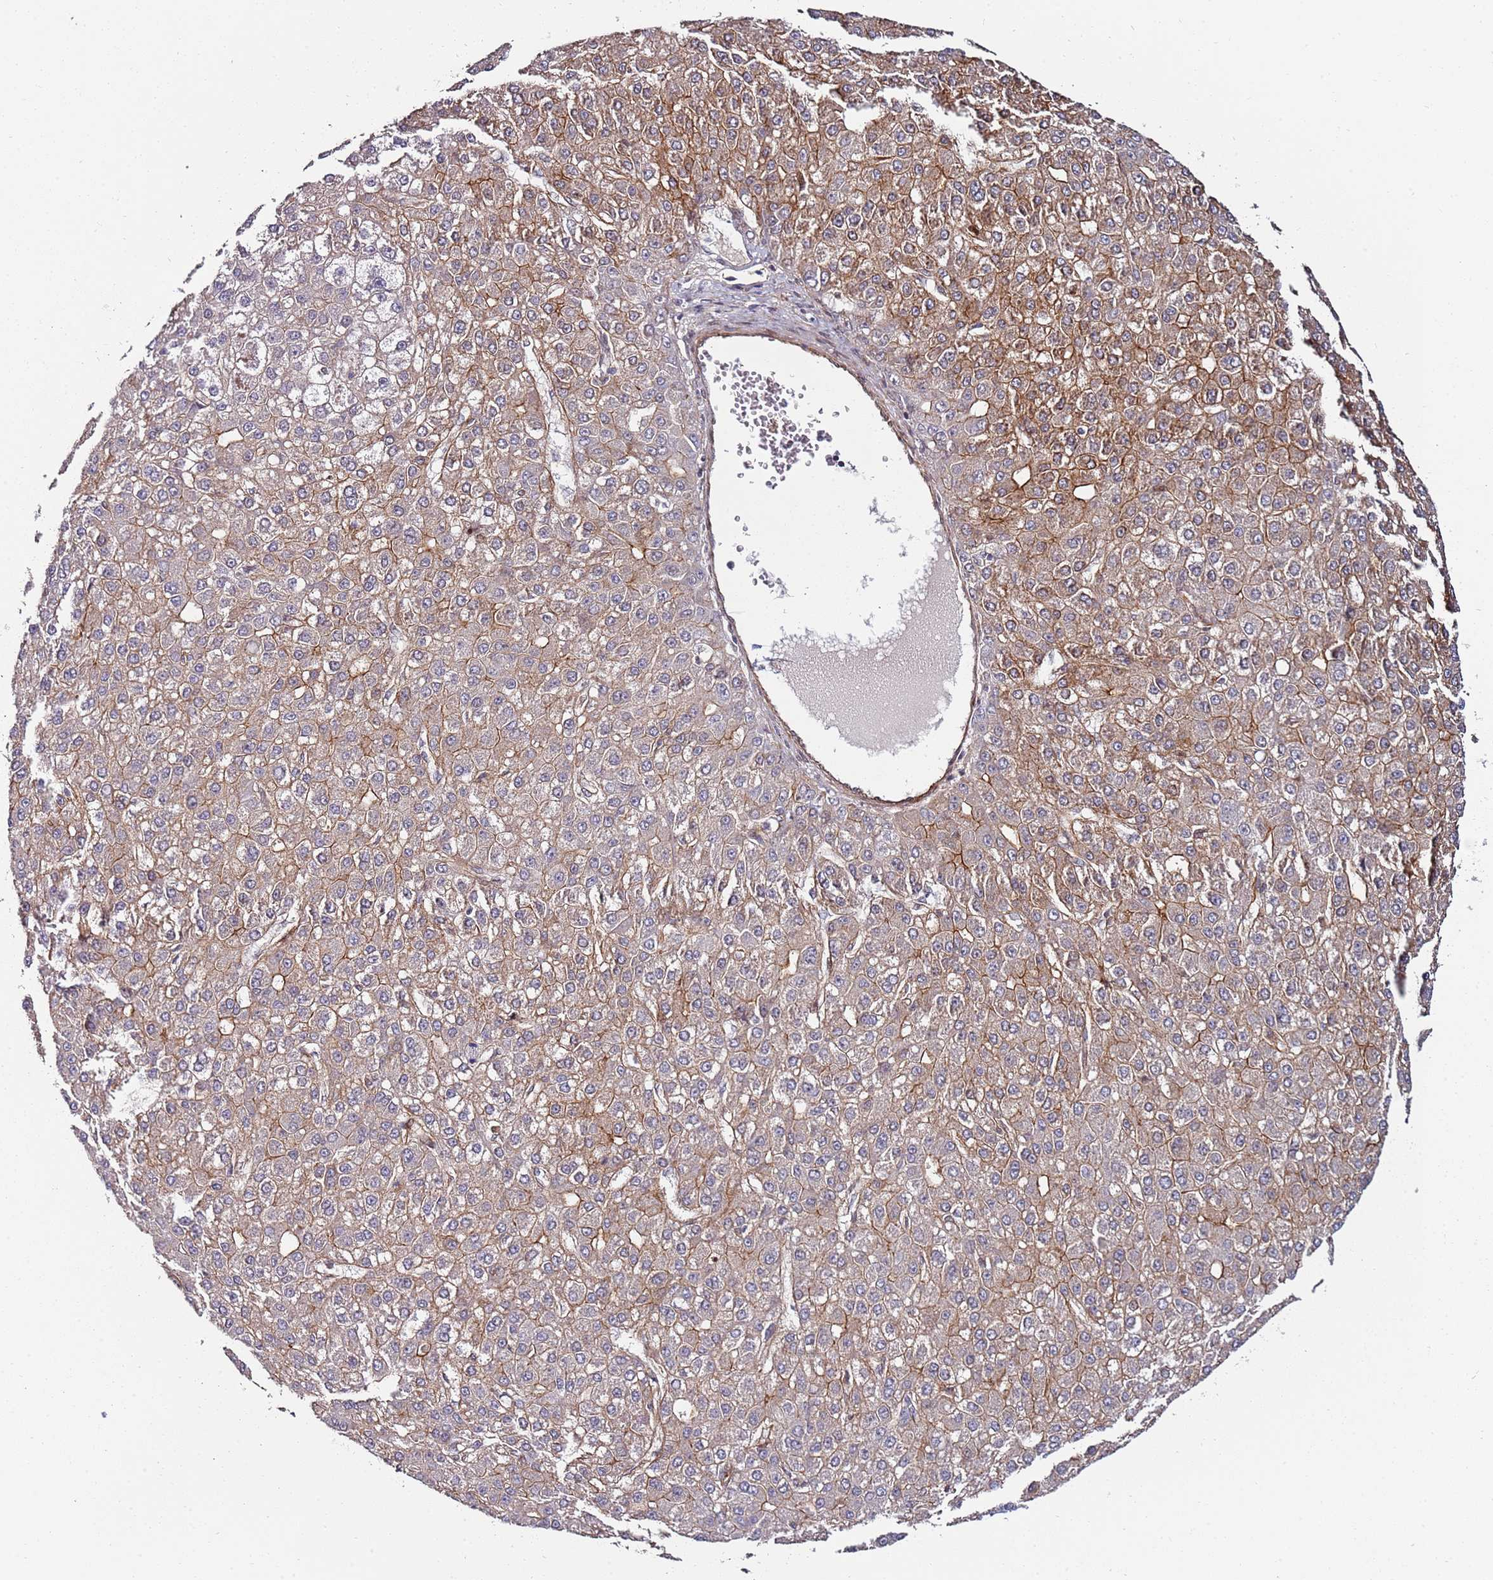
{"staining": {"intensity": "moderate", "quantity": ">75%", "location": "cytoplasmic/membranous"}, "tissue": "liver cancer", "cell_type": "Tumor cells", "image_type": "cancer", "snomed": [{"axis": "morphology", "description": "Carcinoma, Hepatocellular, NOS"}, {"axis": "topography", "description": "Liver"}], "caption": "Immunohistochemical staining of human liver cancer (hepatocellular carcinoma) displays moderate cytoplasmic/membranous protein staining in about >75% of tumor cells.", "gene": "DUSP28", "patient": {"sex": "male", "age": 67}}